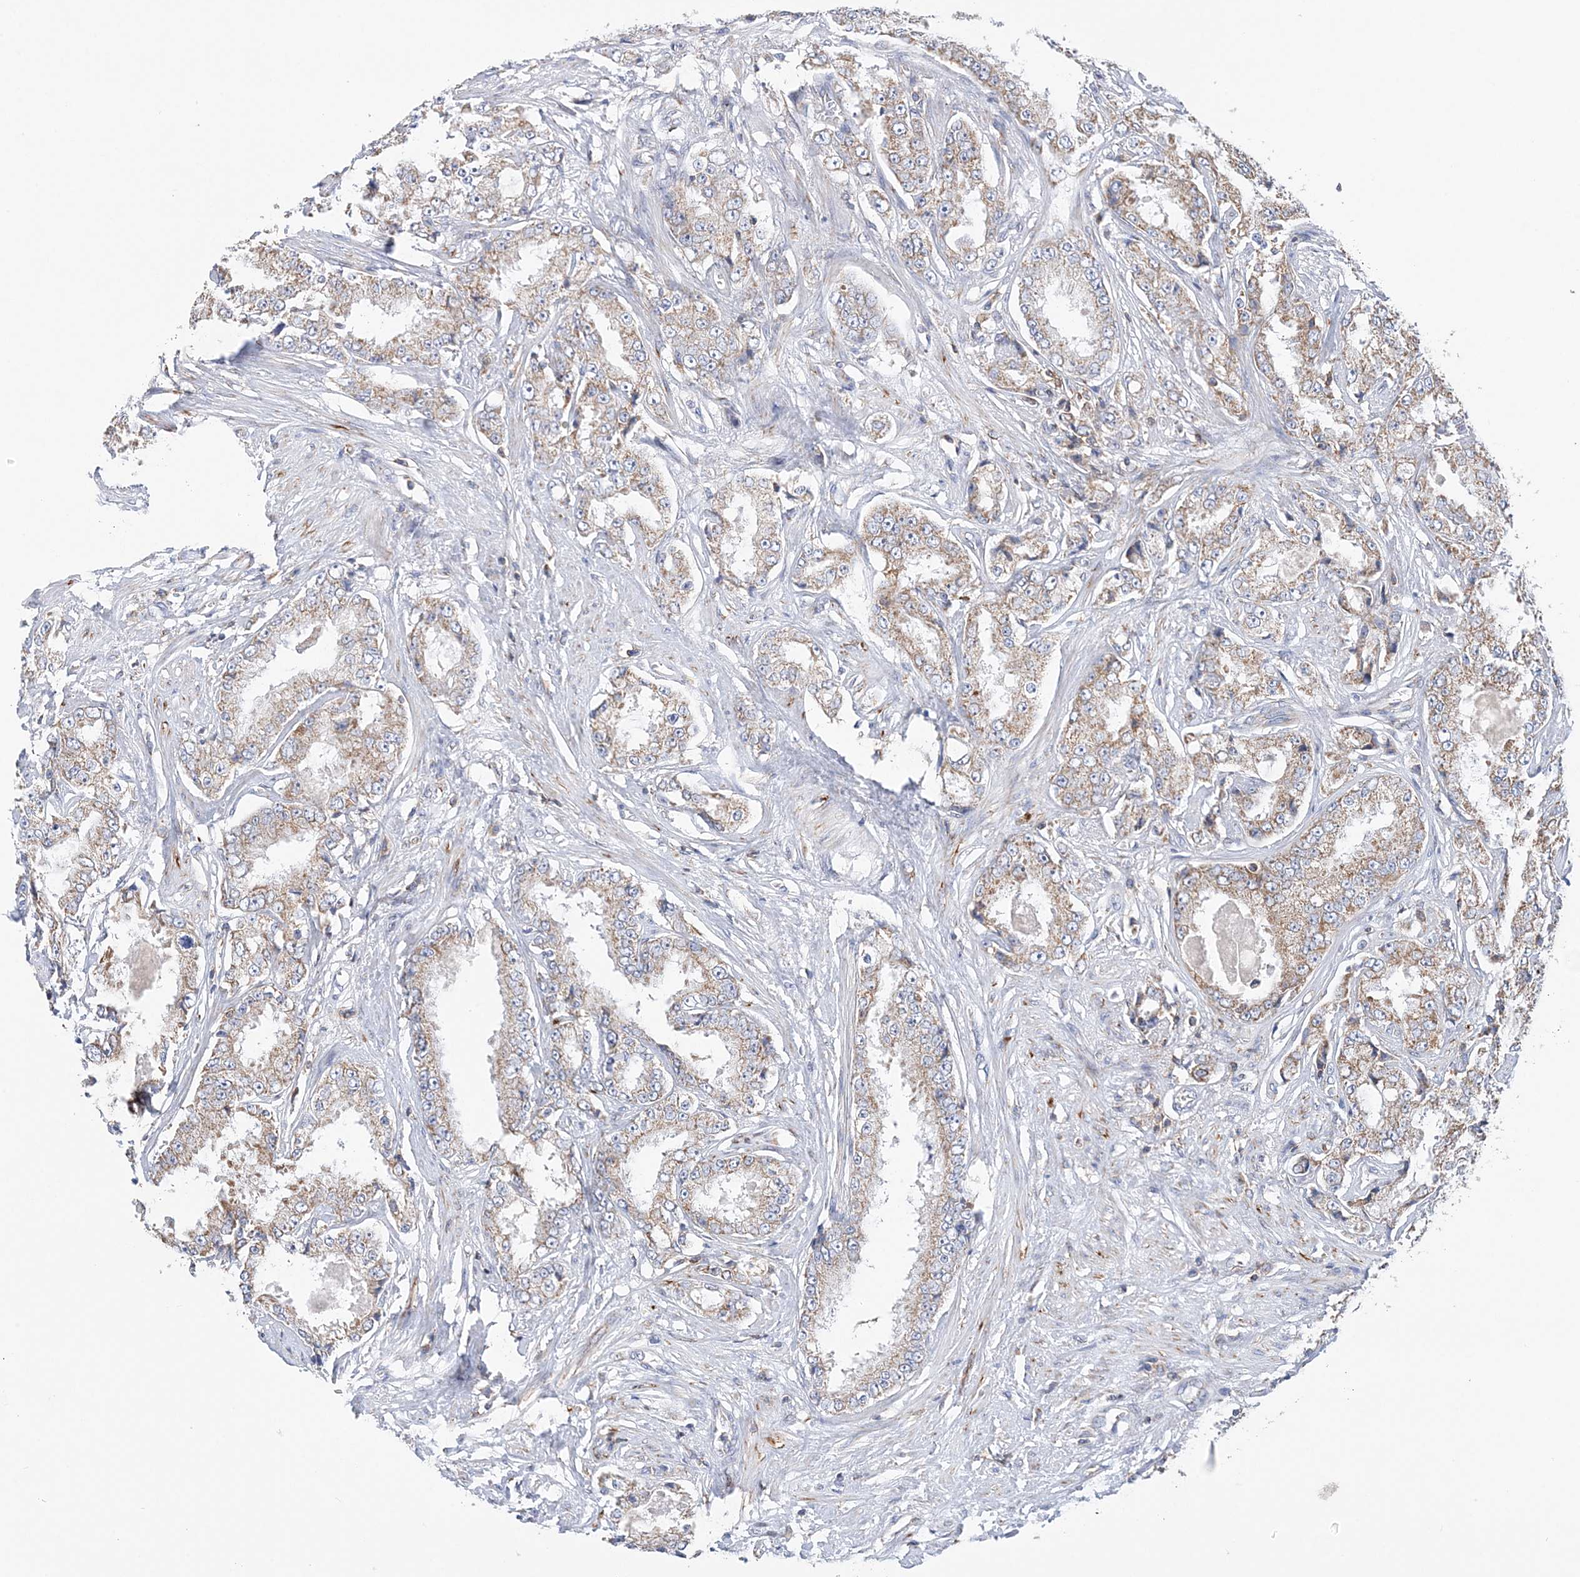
{"staining": {"intensity": "weak", "quantity": "25%-75%", "location": "cytoplasmic/membranous"}, "tissue": "prostate cancer", "cell_type": "Tumor cells", "image_type": "cancer", "snomed": [{"axis": "morphology", "description": "Adenocarcinoma, High grade"}, {"axis": "topography", "description": "Prostate"}], "caption": "Tumor cells display low levels of weak cytoplasmic/membranous expression in about 25%-75% of cells in prostate cancer (adenocarcinoma (high-grade)).", "gene": "TTC32", "patient": {"sex": "male", "age": 73}}